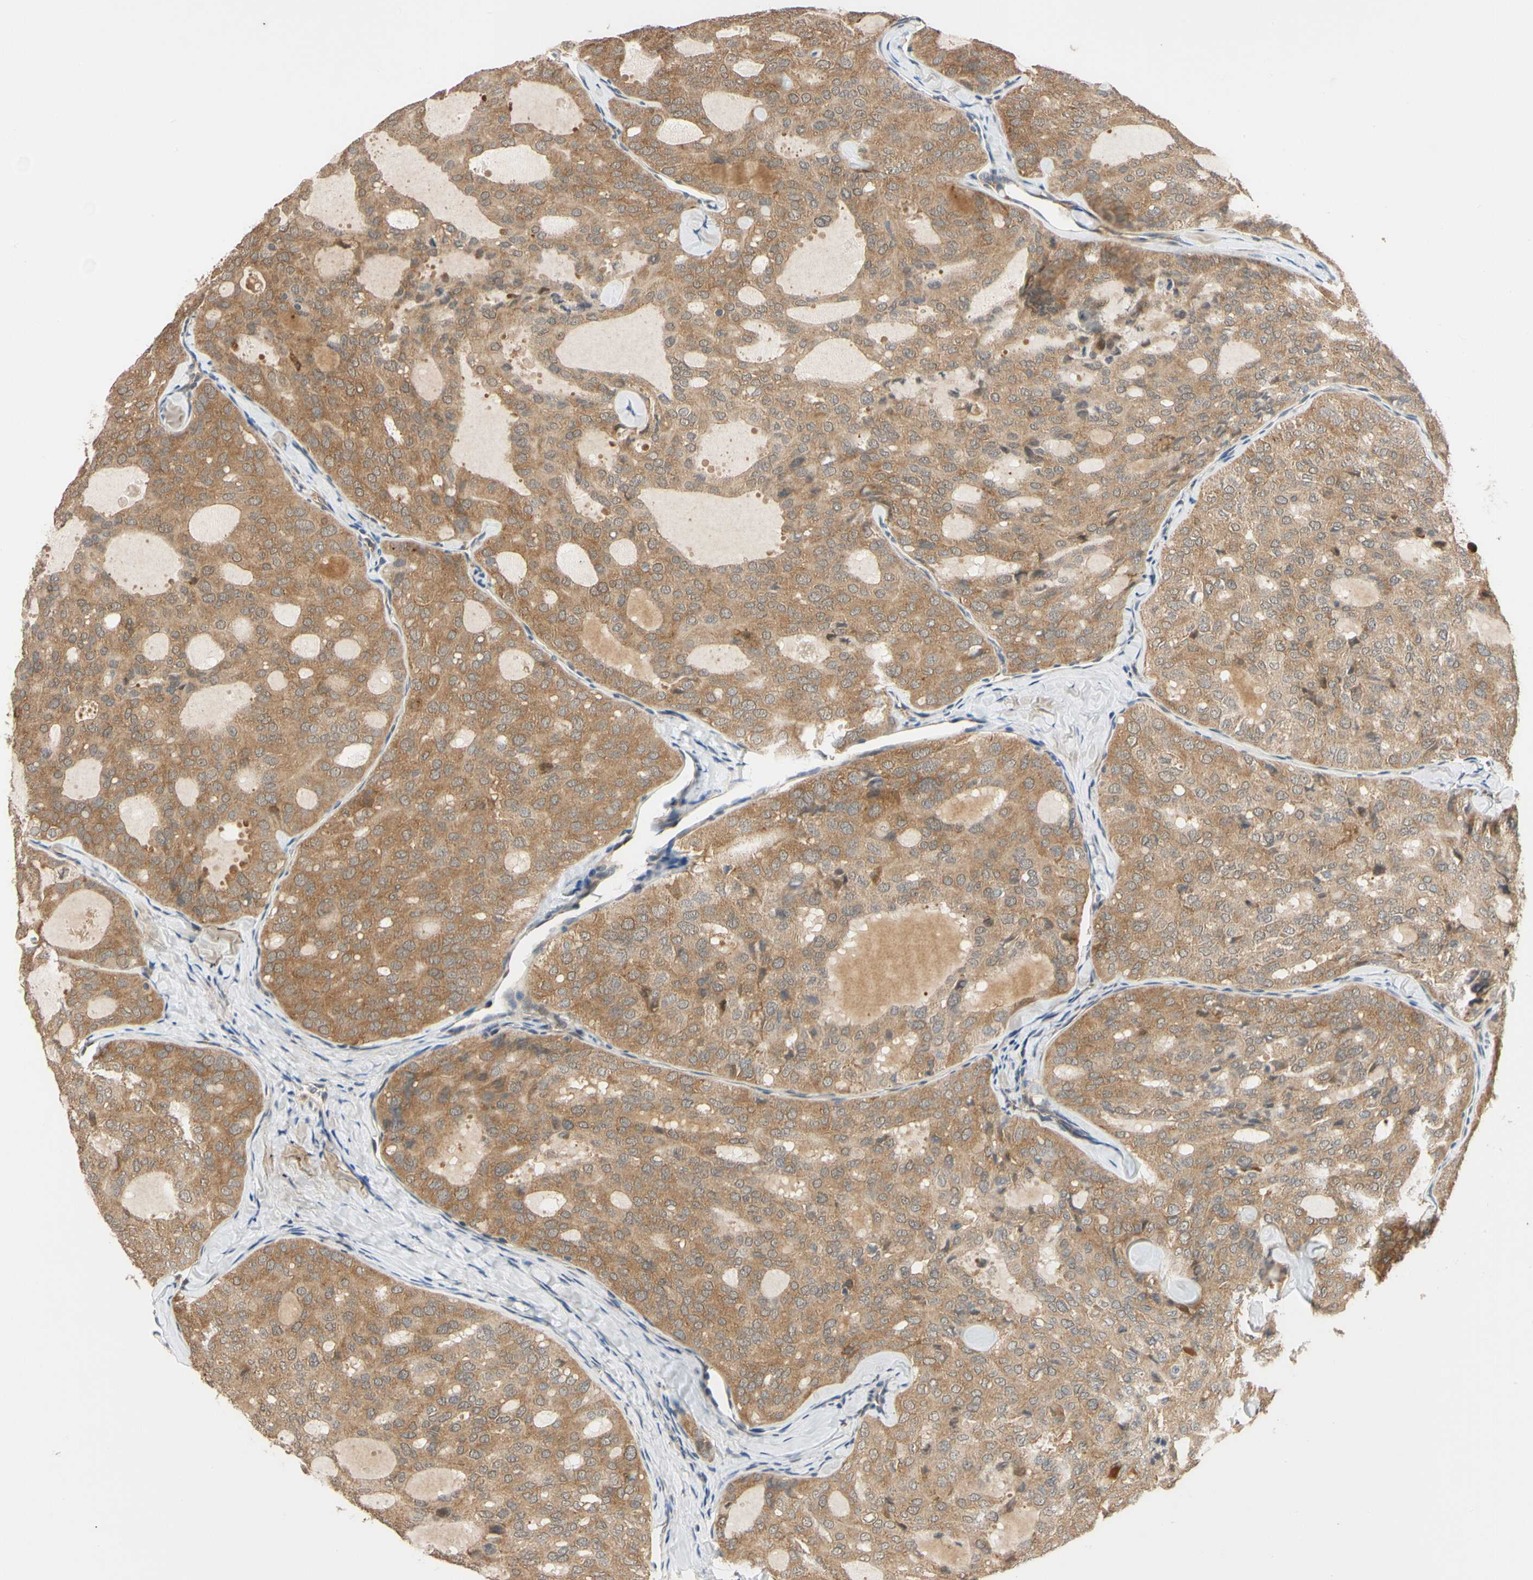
{"staining": {"intensity": "moderate", "quantity": ">75%", "location": "cytoplasmic/membranous"}, "tissue": "thyroid cancer", "cell_type": "Tumor cells", "image_type": "cancer", "snomed": [{"axis": "morphology", "description": "Follicular adenoma carcinoma, NOS"}, {"axis": "topography", "description": "Thyroid gland"}], "caption": "Immunohistochemistry (IHC) of human thyroid cancer displays medium levels of moderate cytoplasmic/membranous positivity in approximately >75% of tumor cells.", "gene": "ANKHD1", "patient": {"sex": "male", "age": 75}}